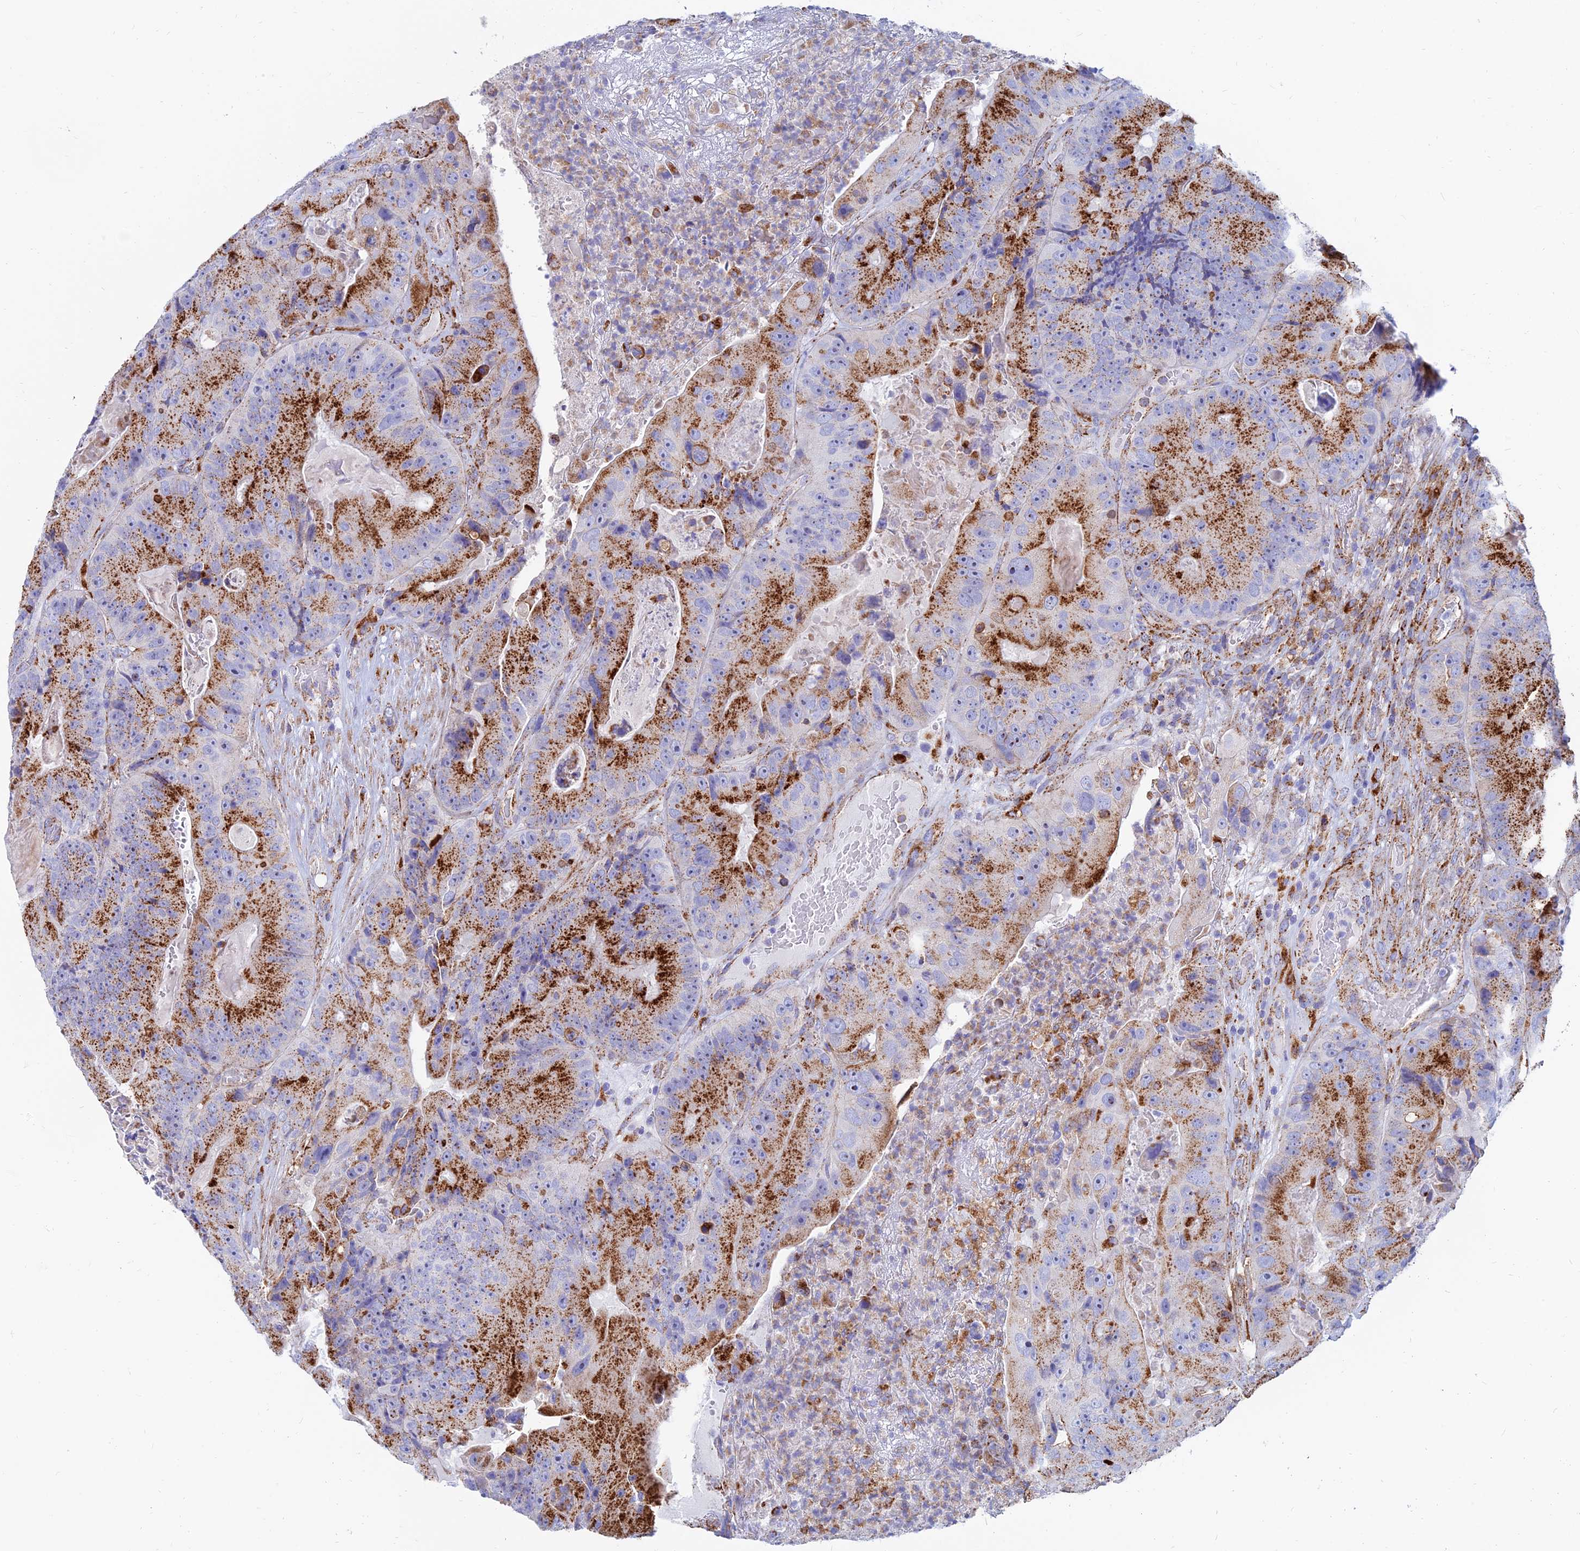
{"staining": {"intensity": "strong", "quantity": ">75%", "location": "cytoplasmic/membranous"}, "tissue": "colorectal cancer", "cell_type": "Tumor cells", "image_type": "cancer", "snomed": [{"axis": "morphology", "description": "Adenocarcinoma, NOS"}, {"axis": "topography", "description": "Colon"}], "caption": "Brown immunohistochemical staining in human adenocarcinoma (colorectal) reveals strong cytoplasmic/membranous positivity in about >75% of tumor cells.", "gene": "SPNS1", "patient": {"sex": "female", "age": 86}}